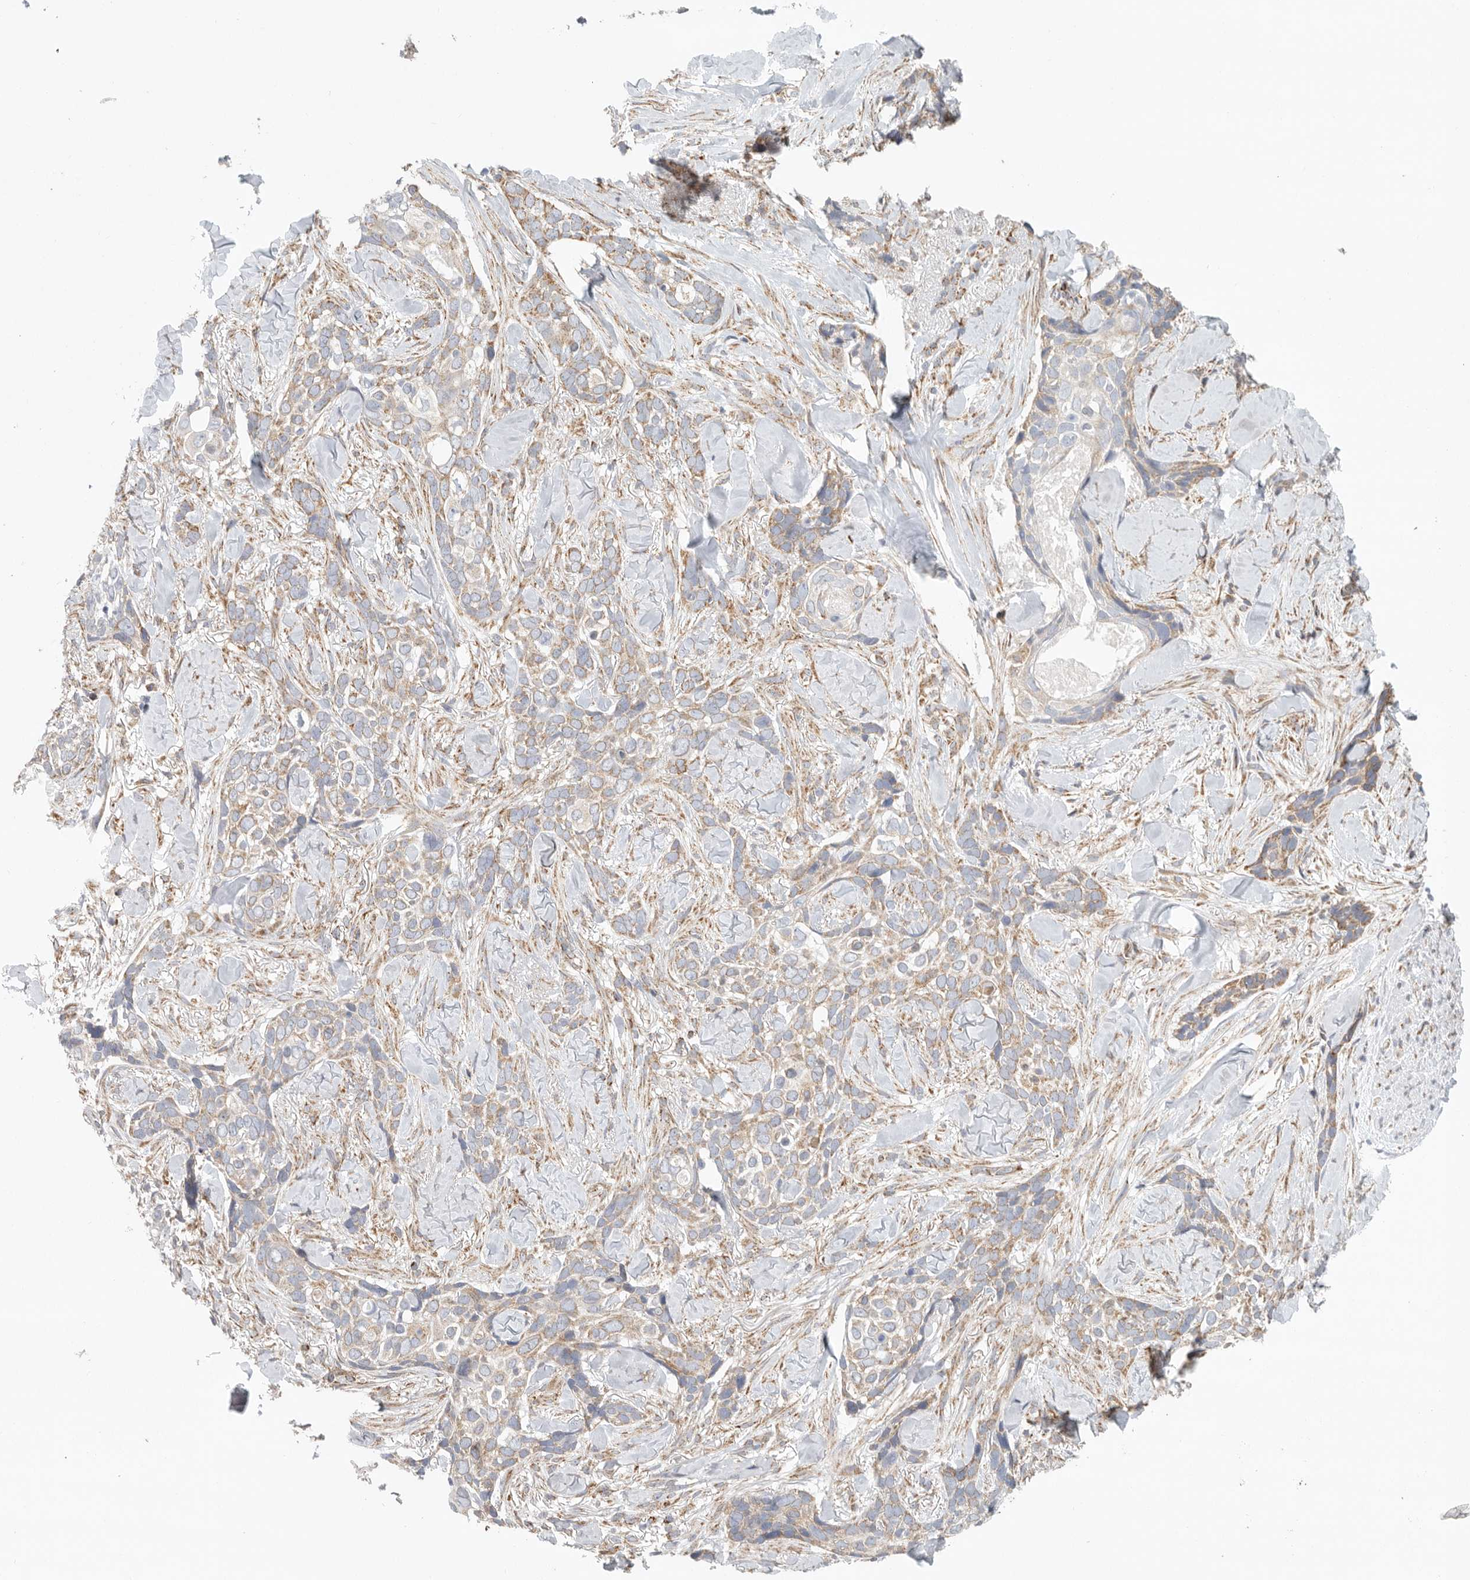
{"staining": {"intensity": "weak", "quantity": "25%-75%", "location": "cytoplasmic/membranous"}, "tissue": "skin cancer", "cell_type": "Tumor cells", "image_type": "cancer", "snomed": [{"axis": "morphology", "description": "Basal cell carcinoma"}, {"axis": "topography", "description": "Skin"}], "caption": "A brown stain labels weak cytoplasmic/membranous staining of a protein in human skin basal cell carcinoma tumor cells.", "gene": "FKBP8", "patient": {"sex": "female", "age": 82}}